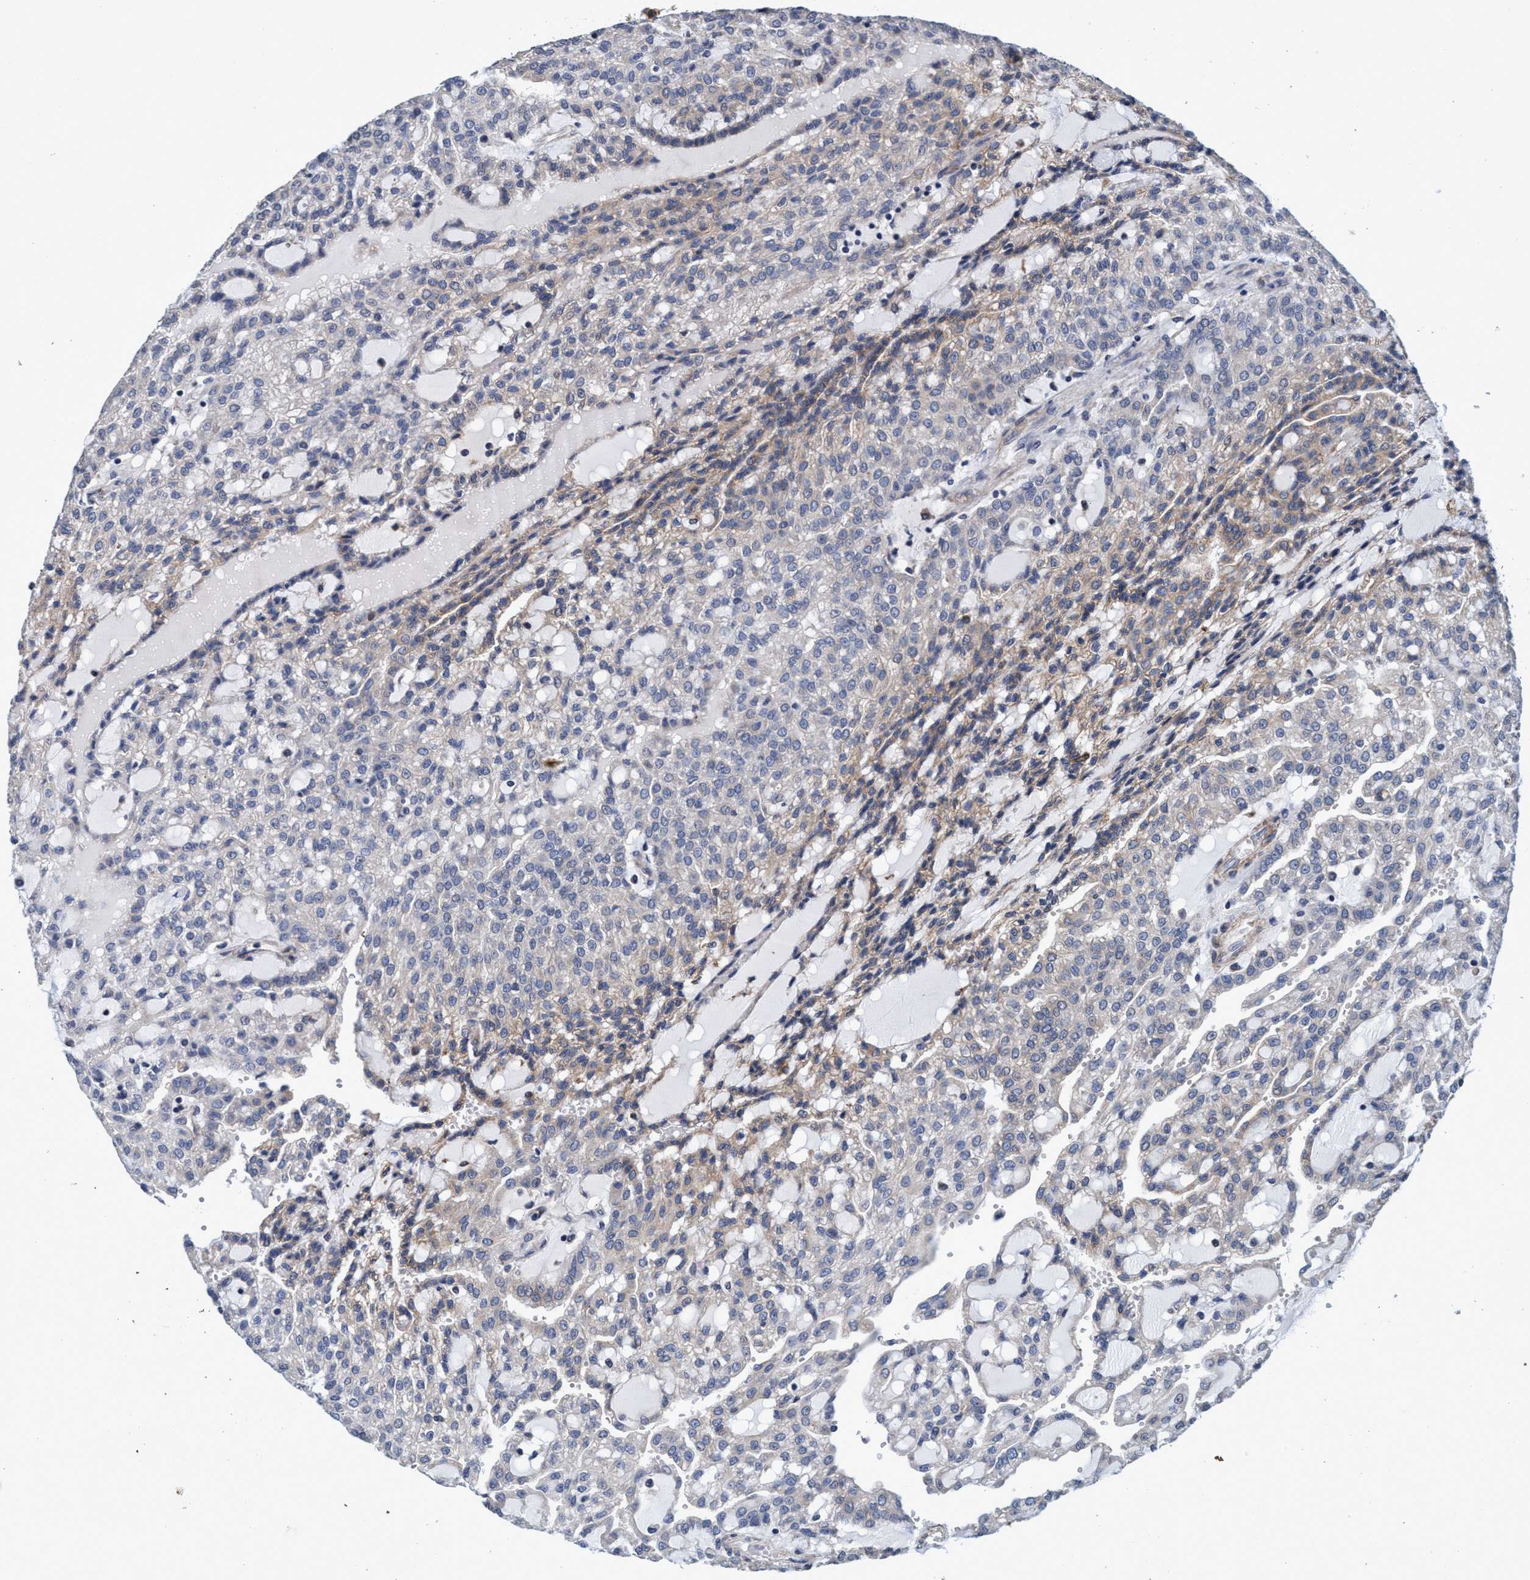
{"staining": {"intensity": "weak", "quantity": "<25%", "location": "cytoplasmic/membranous"}, "tissue": "renal cancer", "cell_type": "Tumor cells", "image_type": "cancer", "snomed": [{"axis": "morphology", "description": "Adenocarcinoma, NOS"}, {"axis": "topography", "description": "Kidney"}], "caption": "Tumor cells show no significant expression in adenocarcinoma (renal). (Immunohistochemistry (ihc), brightfield microscopy, high magnification).", "gene": "CALCOCO2", "patient": {"sex": "male", "age": 63}}